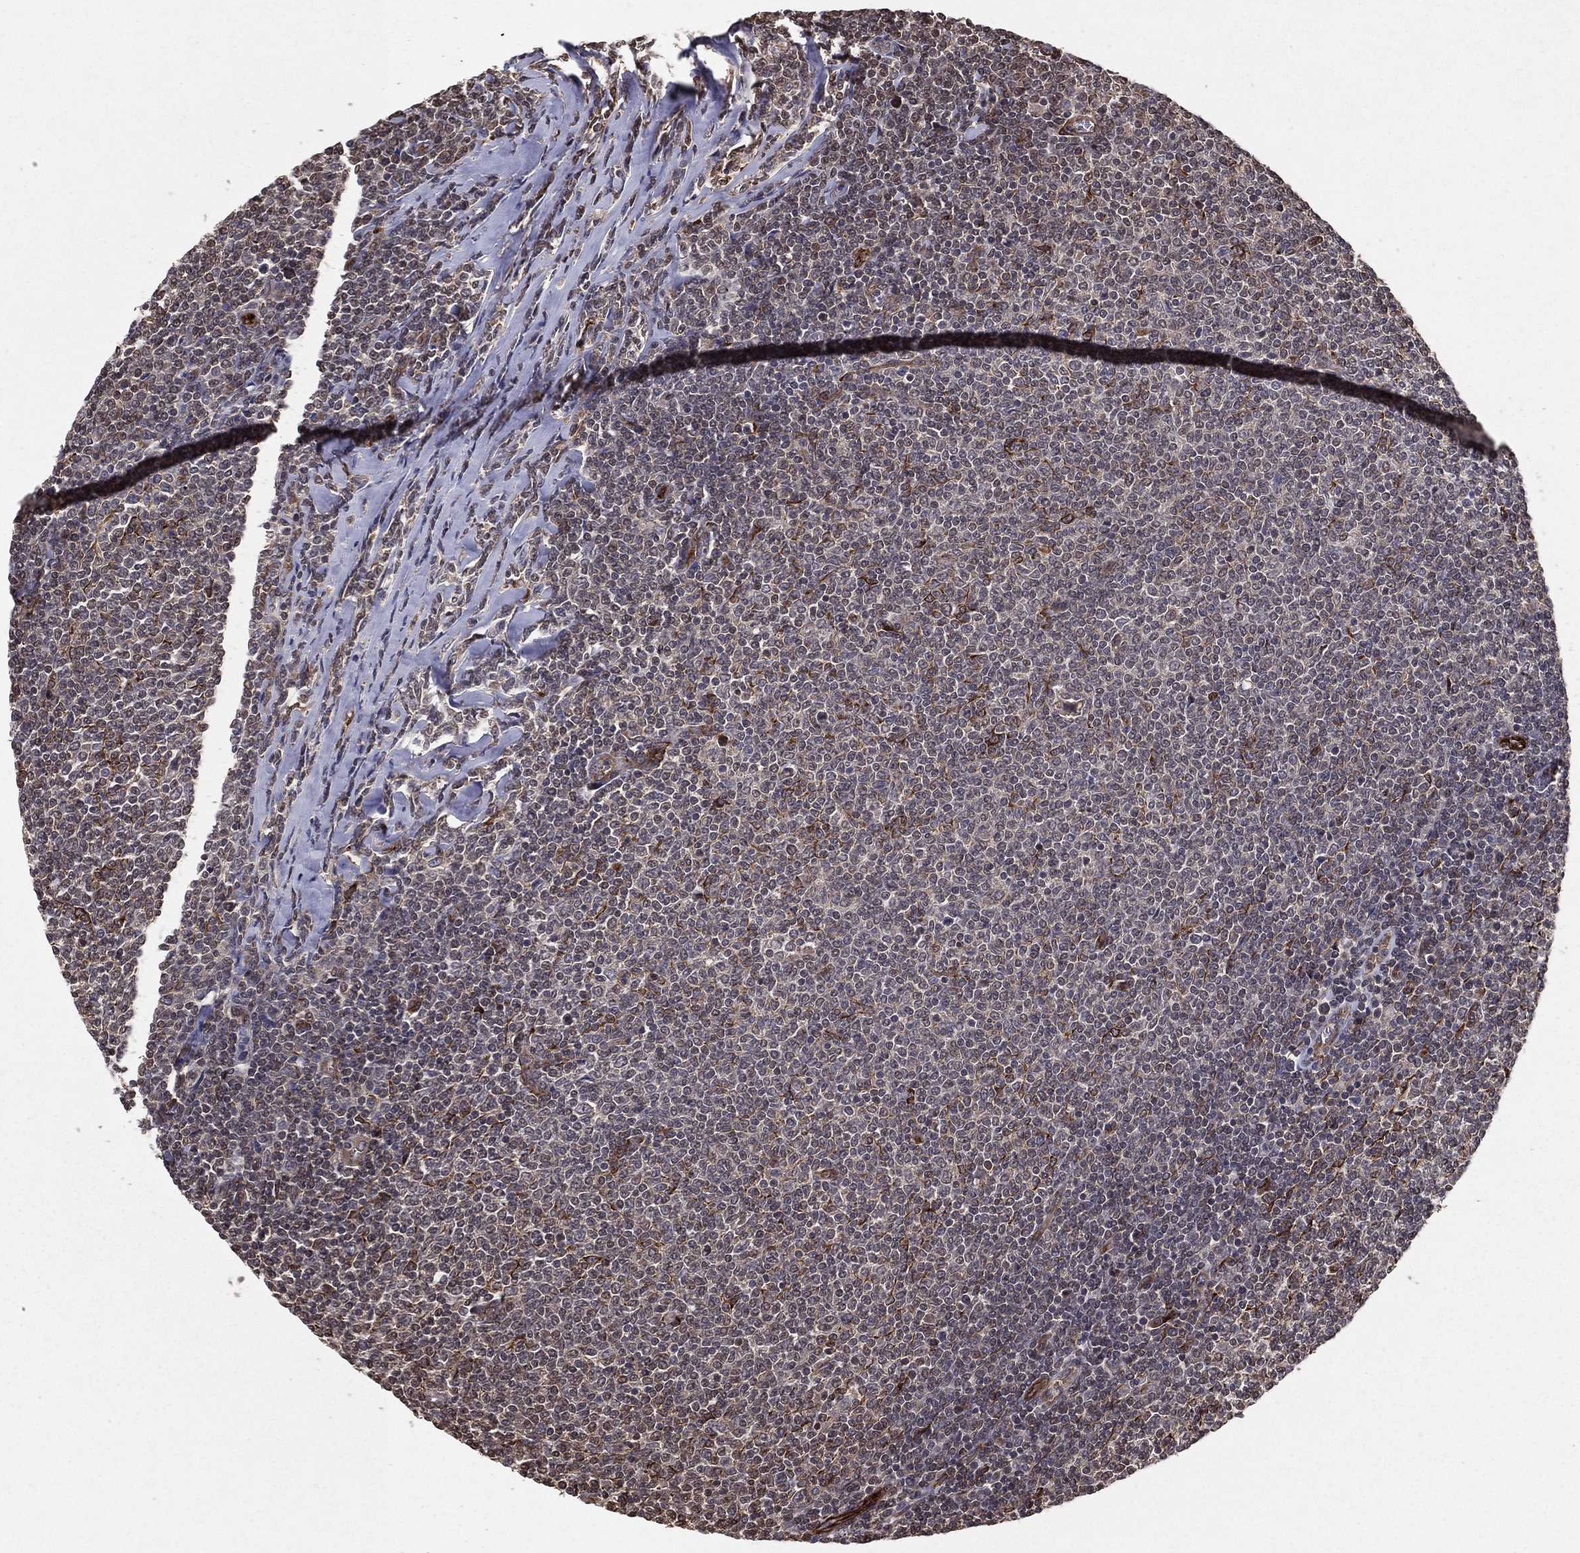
{"staining": {"intensity": "negative", "quantity": "none", "location": "none"}, "tissue": "lymphoma", "cell_type": "Tumor cells", "image_type": "cancer", "snomed": [{"axis": "morphology", "description": "Malignant lymphoma, non-Hodgkin's type, Low grade"}, {"axis": "topography", "description": "Lymph node"}], "caption": "Photomicrograph shows no protein positivity in tumor cells of low-grade malignant lymphoma, non-Hodgkin's type tissue.", "gene": "CERS2", "patient": {"sex": "male", "age": 52}}